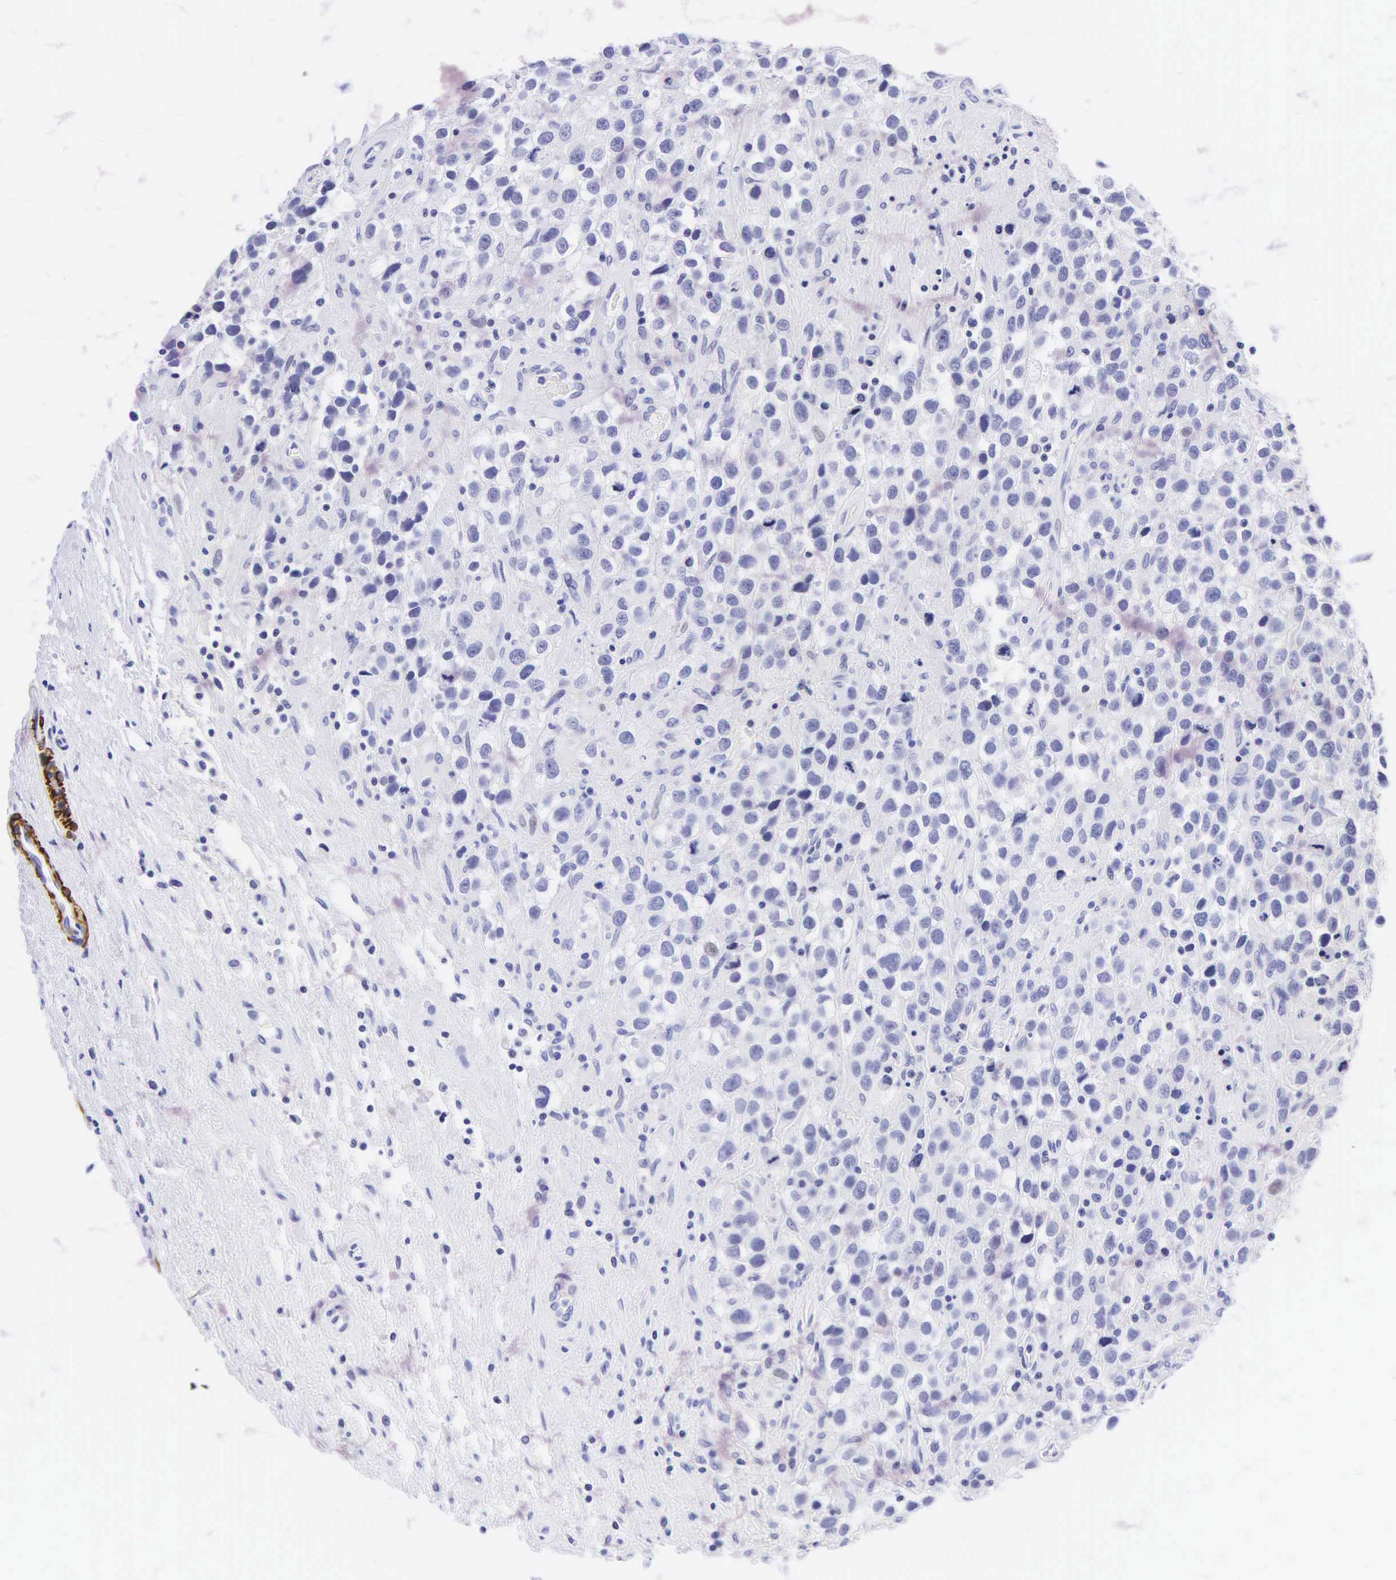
{"staining": {"intensity": "negative", "quantity": "none", "location": "none"}, "tissue": "testis cancer", "cell_type": "Tumor cells", "image_type": "cancer", "snomed": [{"axis": "morphology", "description": "Seminoma, NOS"}, {"axis": "topography", "description": "Testis"}], "caption": "Testis seminoma stained for a protein using immunohistochemistry (IHC) exhibits no positivity tumor cells.", "gene": "DES", "patient": {"sex": "male", "age": 43}}